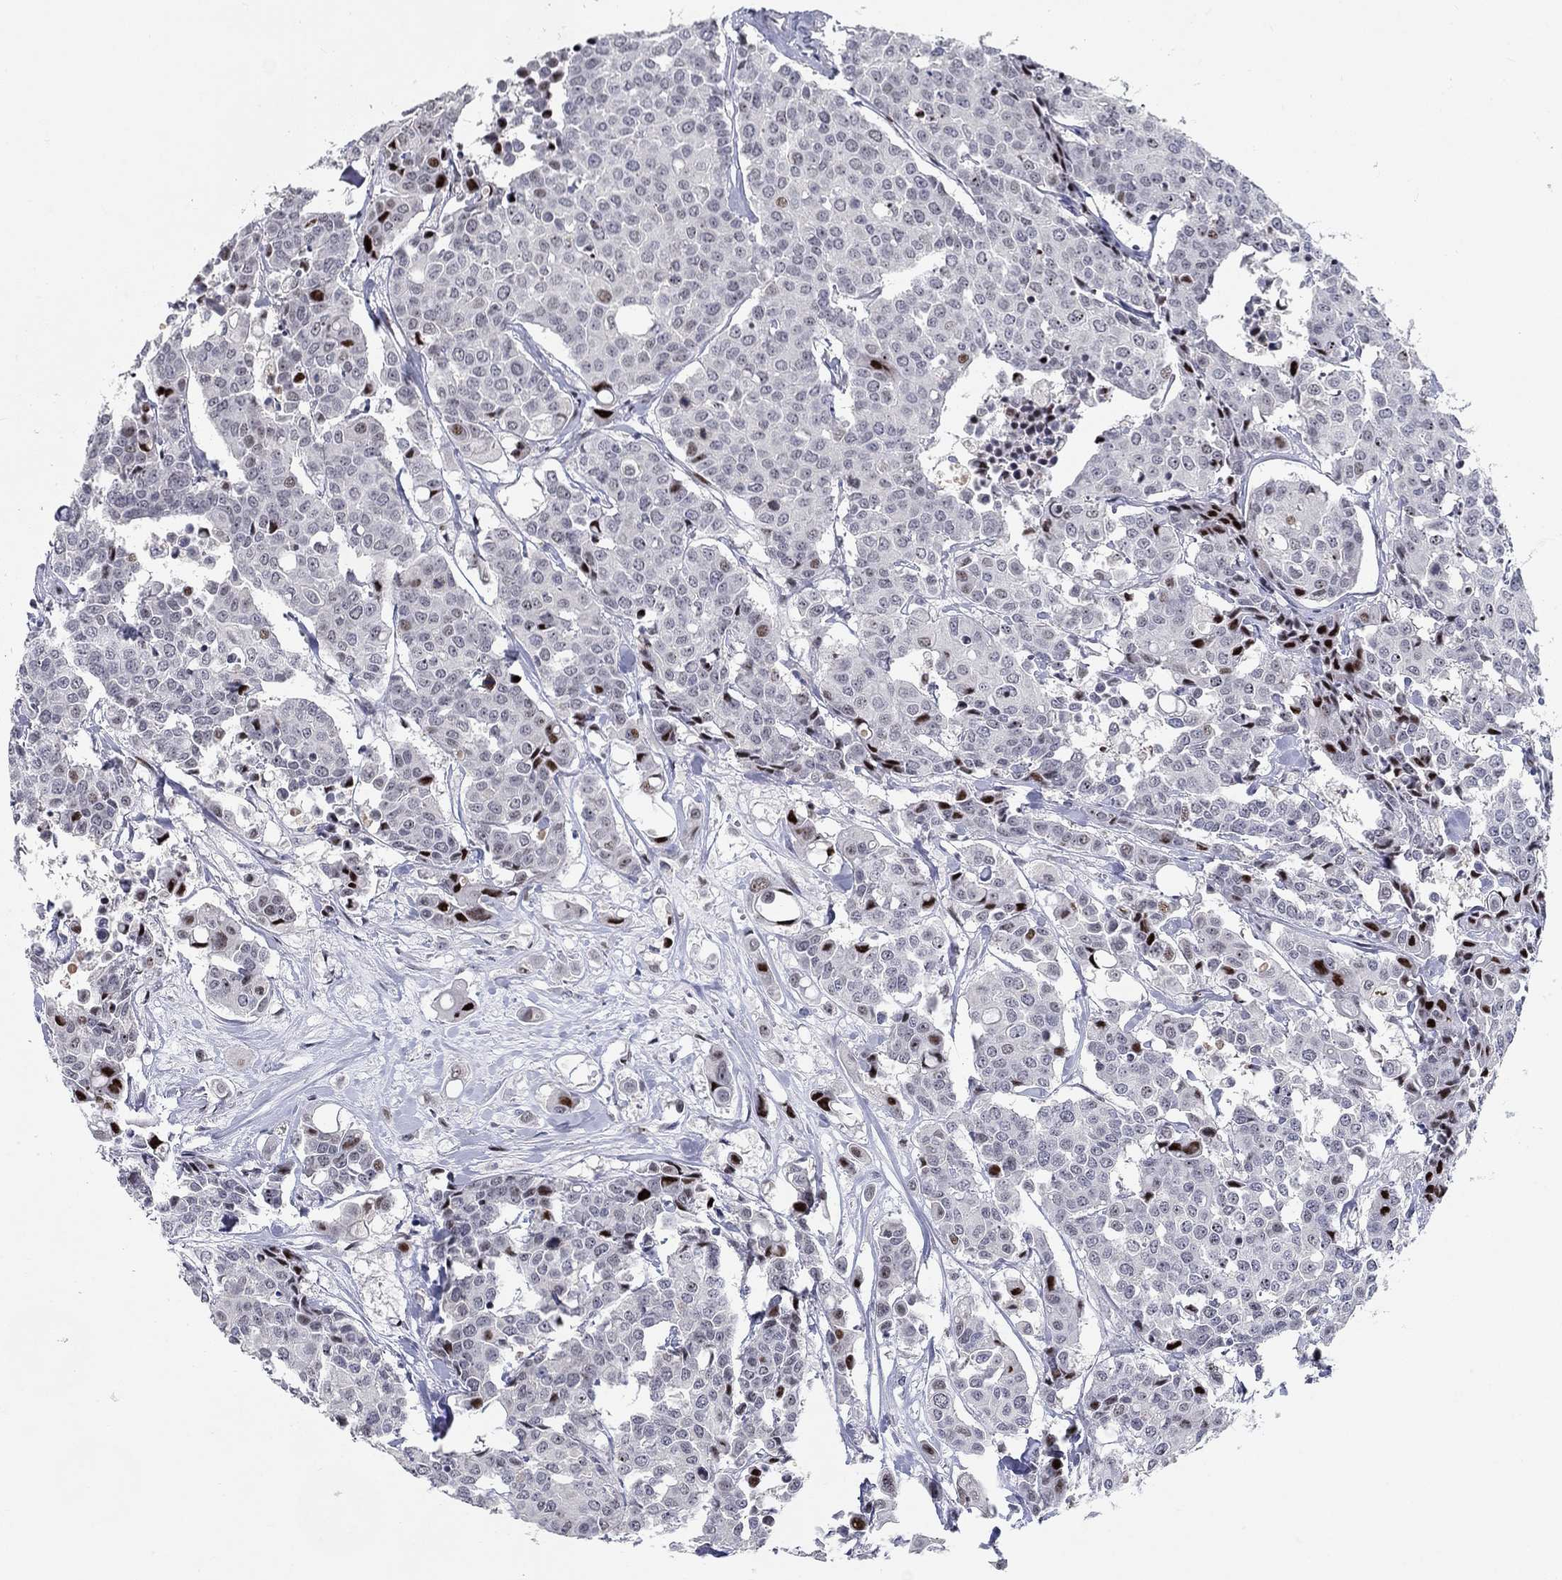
{"staining": {"intensity": "strong", "quantity": "<25%", "location": "nuclear"}, "tissue": "carcinoid", "cell_type": "Tumor cells", "image_type": "cancer", "snomed": [{"axis": "morphology", "description": "Carcinoid, malignant, NOS"}, {"axis": "topography", "description": "Colon"}], "caption": "Brown immunohistochemical staining in human carcinoid (malignant) displays strong nuclear staining in about <25% of tumor cells. Immunohistochemistry stains the protein in brown and the nuclei are stained blue.", "gene": "RAPGEF5", "patient": {"sex": "male", "age": 81}}